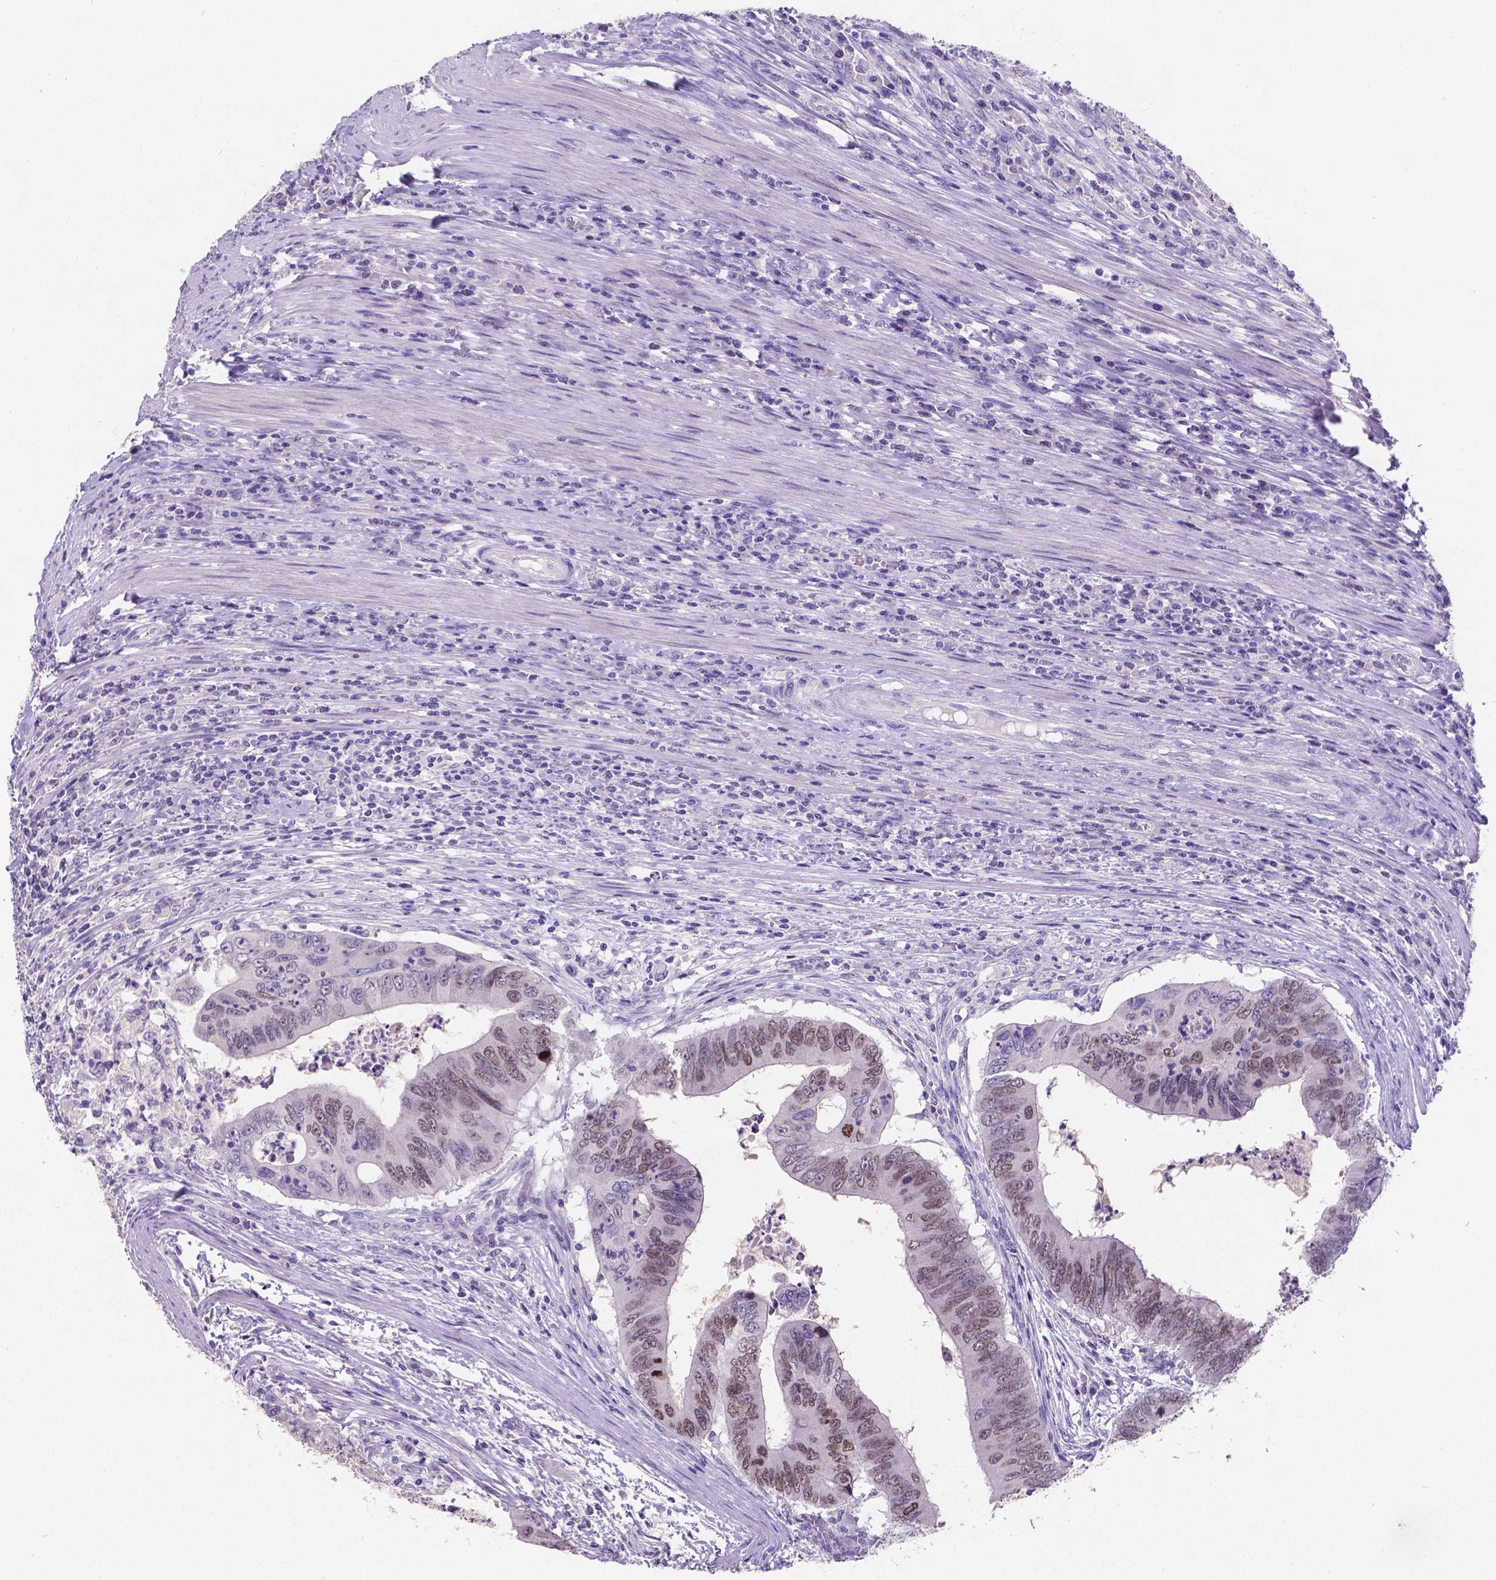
{"staining": {"intensity": "weak", "quantity": "25%-75%", "location": "nuclear"}, "tissue": "colorectal cancer", "cell_type": "Tumor cells", "image_type": "cancer", "snomed": [{"axis": "morphology", "description": "Adenocarcinoma, NOS"}, {"axis": "topography", "description": "Colon"}], "caption": "Protein staining exhibits weak nuclear expression in approximately 25%-75% of tumor cells in colorectal cancer. (Brightfield microscopy of DAB IHC at high magnification).", "gene": "SATB2", "patient": {"sex": "male", "age": 53}}